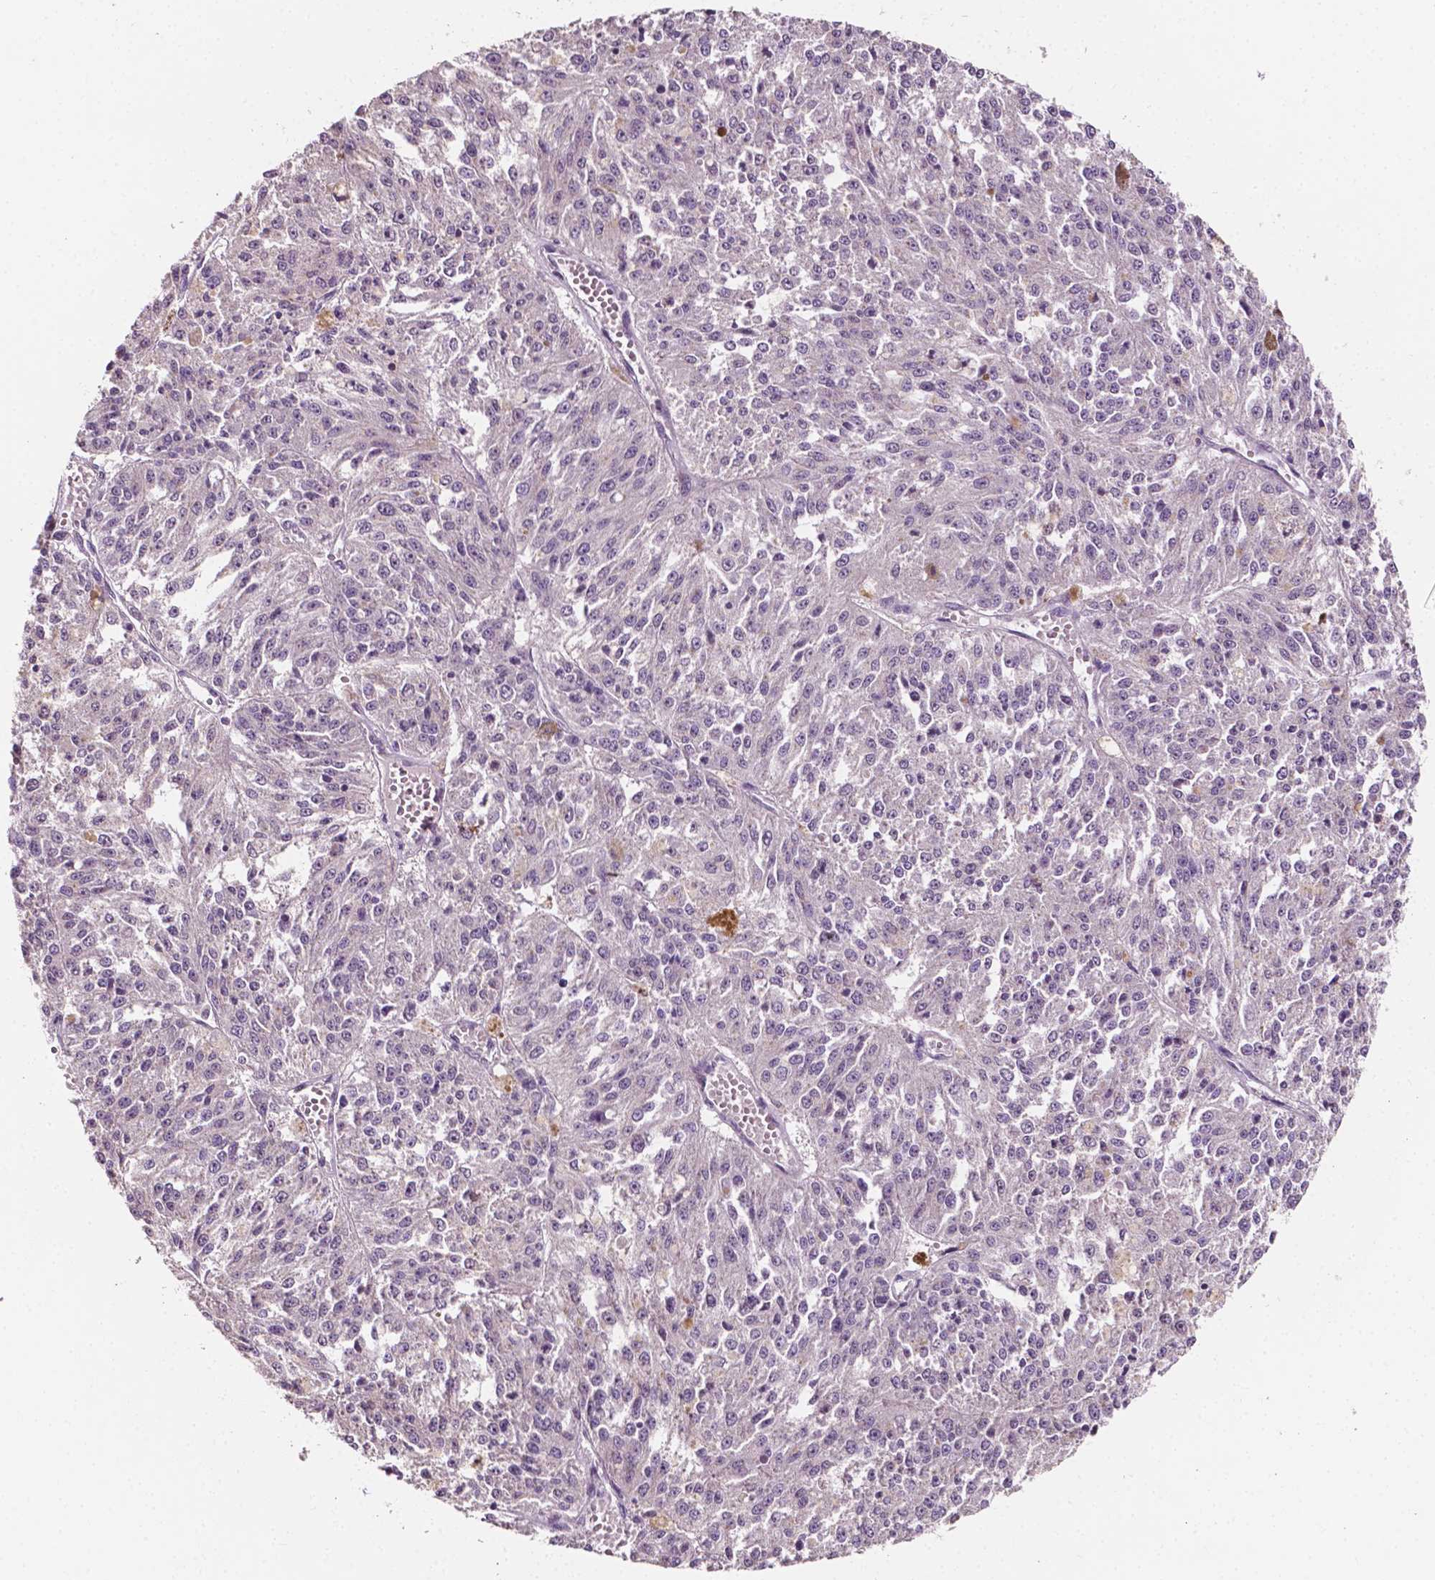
{"staining": {"intensity": "negative", "quantity": "none", "location": "none"}, "tissue": "melanoma", "cell_type": "Tumor cells", "image_type": "cancer", "snomed": [{"axis": "morphology", "description": "Malignant melanoma, Metastatic site"}, {"axis": "topography", "description": "Lymph node"}], "caption": "Tumor cells are negative for brown protein staining in melanoma.", "gene": "EBAG9", "patient": {"sex": "female", "age": 64}}